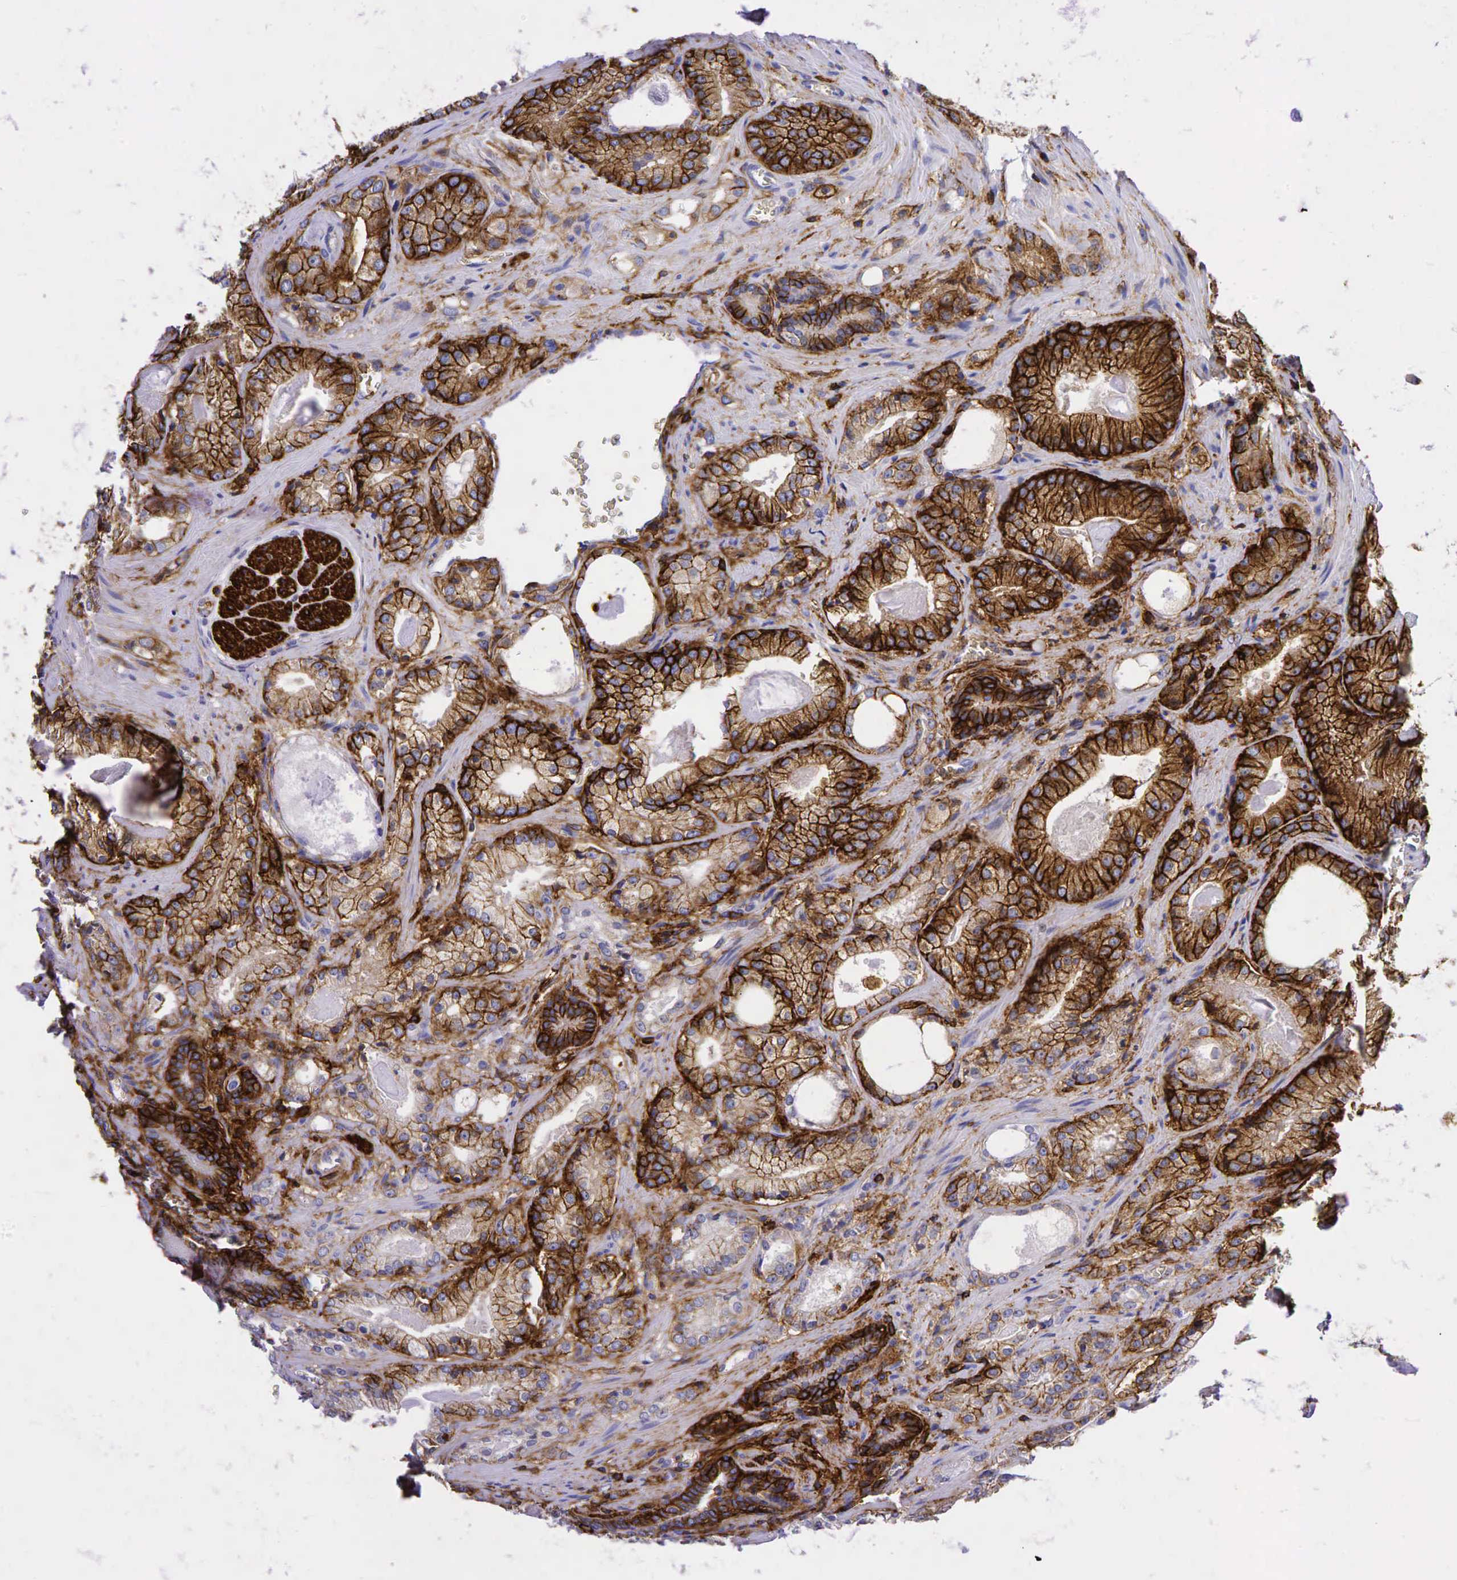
{"staining": {"intensity": "strong", "quantity": ">75%", "location": "cytoplasmic/membranous"}, "tissue": "prostate cancer", "cell_type": "Tumor cells", "image_type": "cancer", "snomed": [{"axis": "morphology", "description": "Adenocarcinoma, Medium grade"}, {"axis": "topography", "description": "Prostate"}], "caption": "Immunohistochemistry (IHC) photomicrograph of prostate cancer stained for a protein (brown), which demonstrates high levels of strong cytoplasmic/membranous staining in approximately >75% of tumor cells.", "gene": "CD44", "patient": {"sex": "male", "age": 68}}